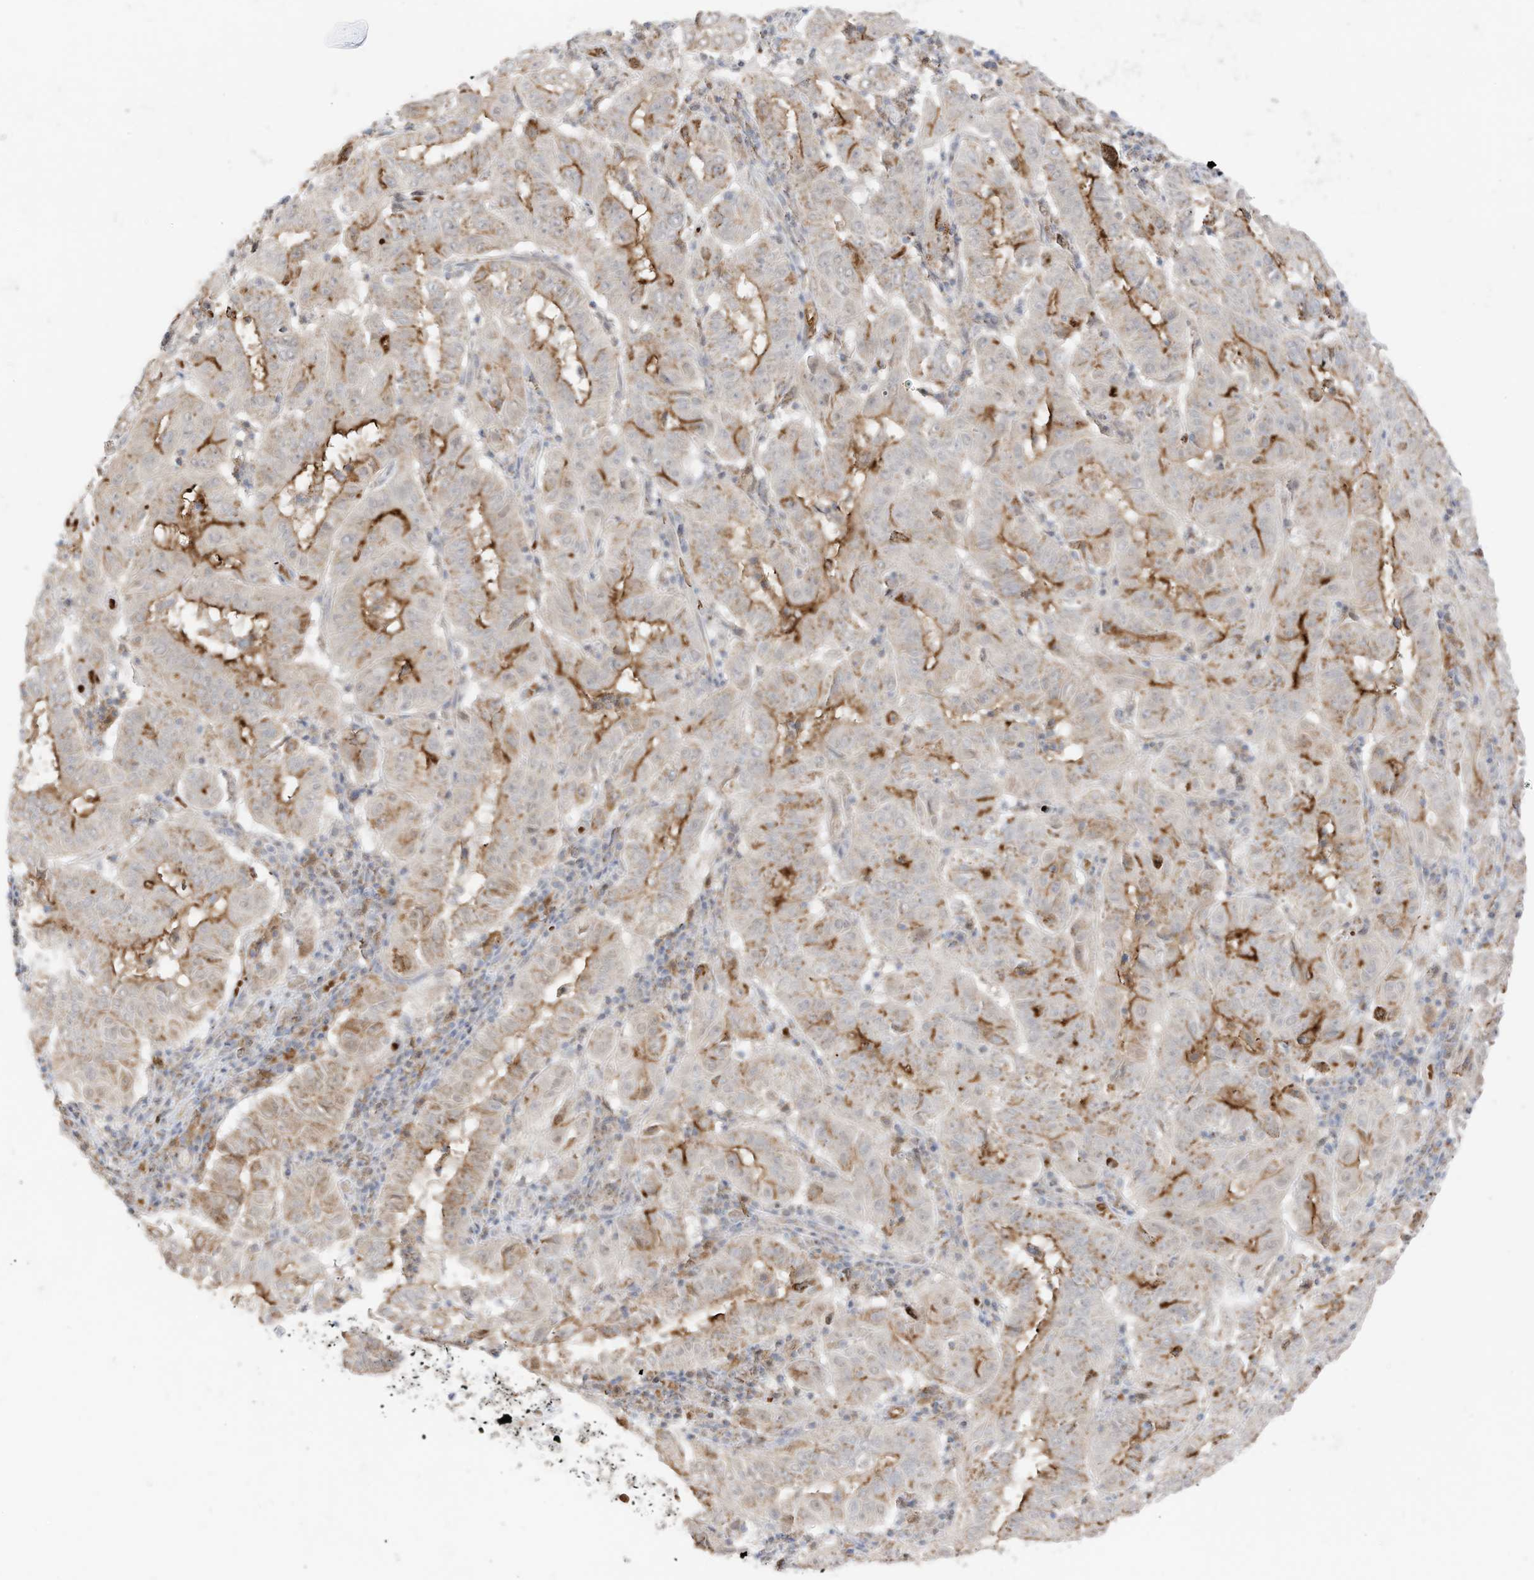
{"staining": {"intensity": "moderate", "quantity": "25%-75%", "location": "cytoplasmic/membranous"}, "tissue": "pancreatic cancer", "cell_type": "Tumor cells", "image_type": "cancer", "snomed": [{"axis": "morphology", "description": "Adenocarcinoma, NOS"}, {"axis": "topography", "description": "Pancreas"}], "caption": "The histopathology image exhibits immunohistochemical staining of adenocarcinoma (pancreatic). There is moderate cytoplasmic/membranous staining is present in approximately 25%-75% of tumor cells.", "gene": "MTUS2", "patient": {"sex": "male", "age": 63}}